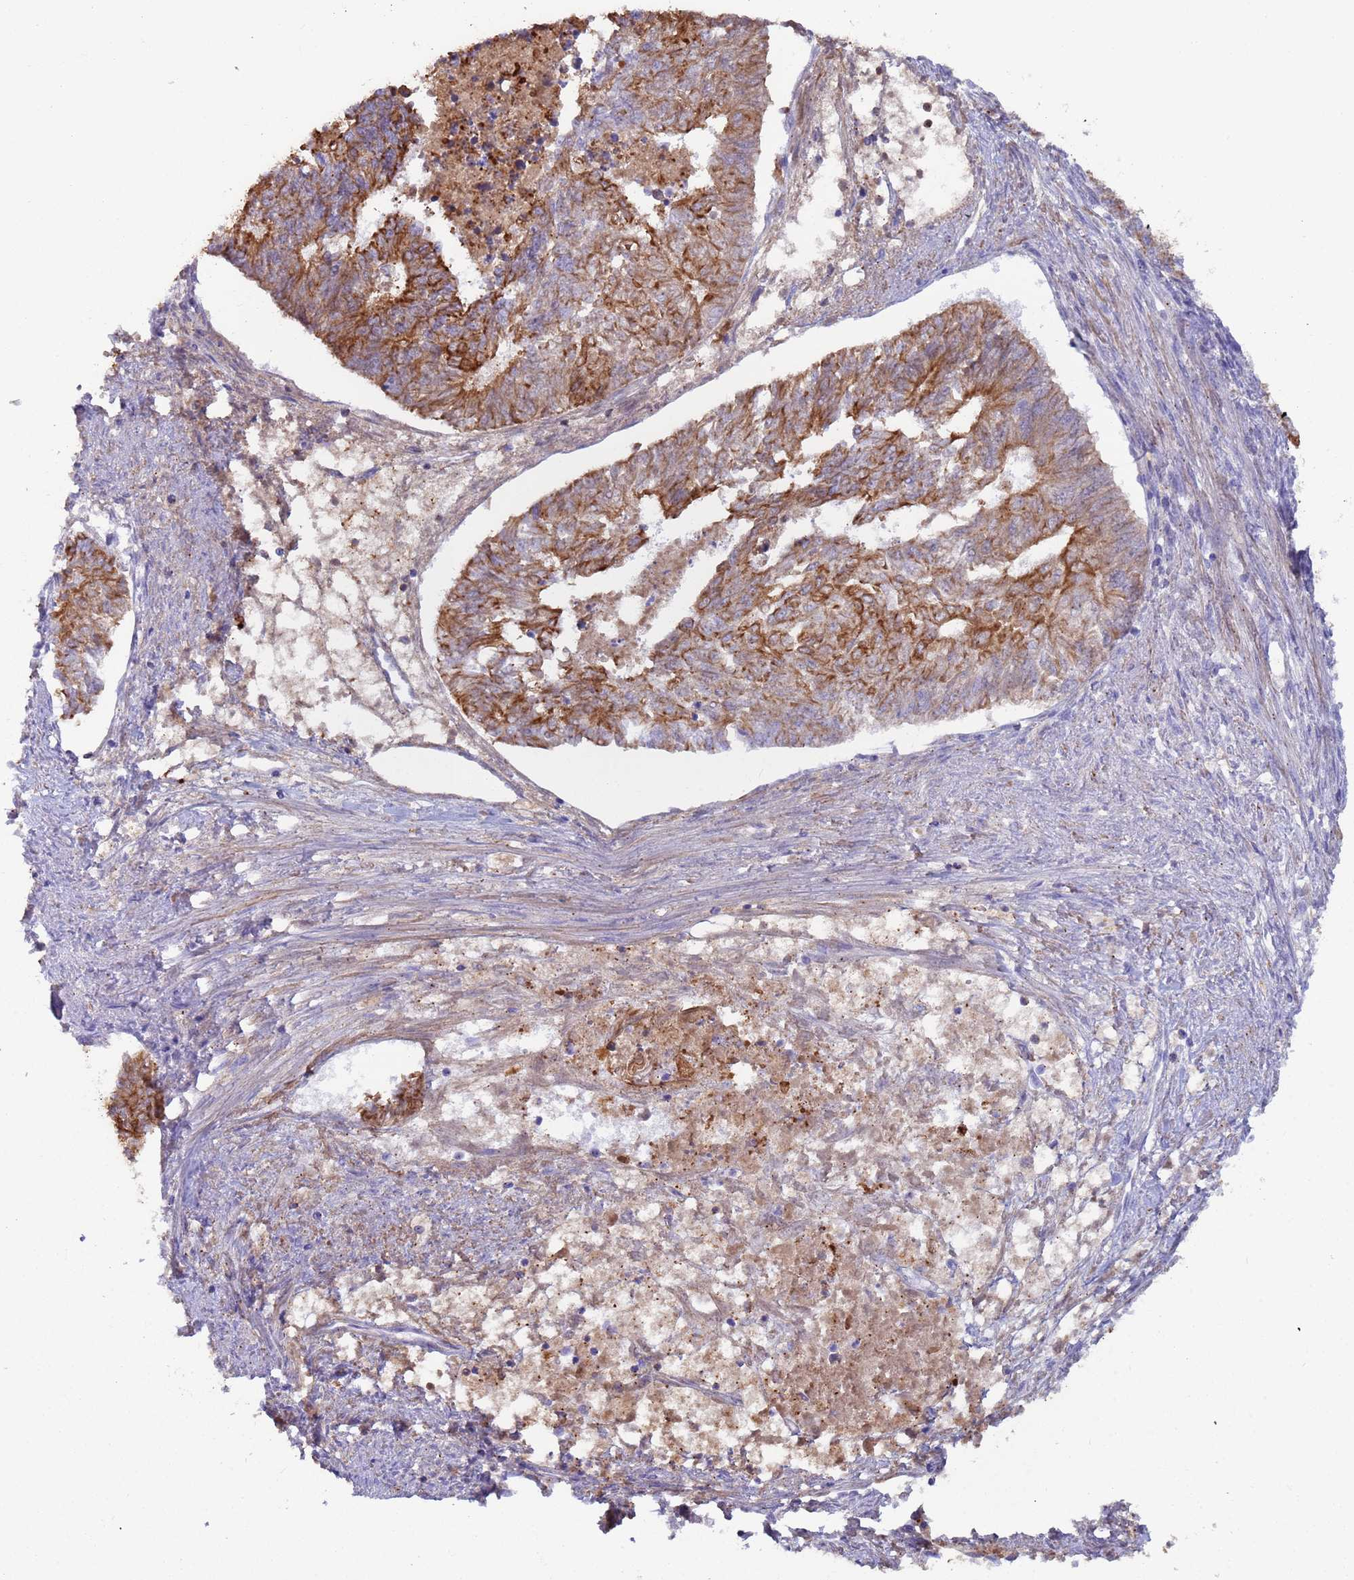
{"staining": {"intensity": "moderate", "quantity": ">75%", "location": "cytoplasmic/membranous"}, "tissue": "endometrial cancer", "cell_type": "Tumor cells", "image_type": "cancer", "snomed": [{"axis": "morphology", "description": "Adenocarcinoma, NOS"}, {"axis": "topography", "description": "Endometrium"}], "caption": "This is an image of IHC staining of endometrial adenocarcinoma, which shows moderate staining in the cytoplasmic/membranous of tumor cells.", "gene": "CYSLTR2", "patient": {"sex": "female", "age": 32}}